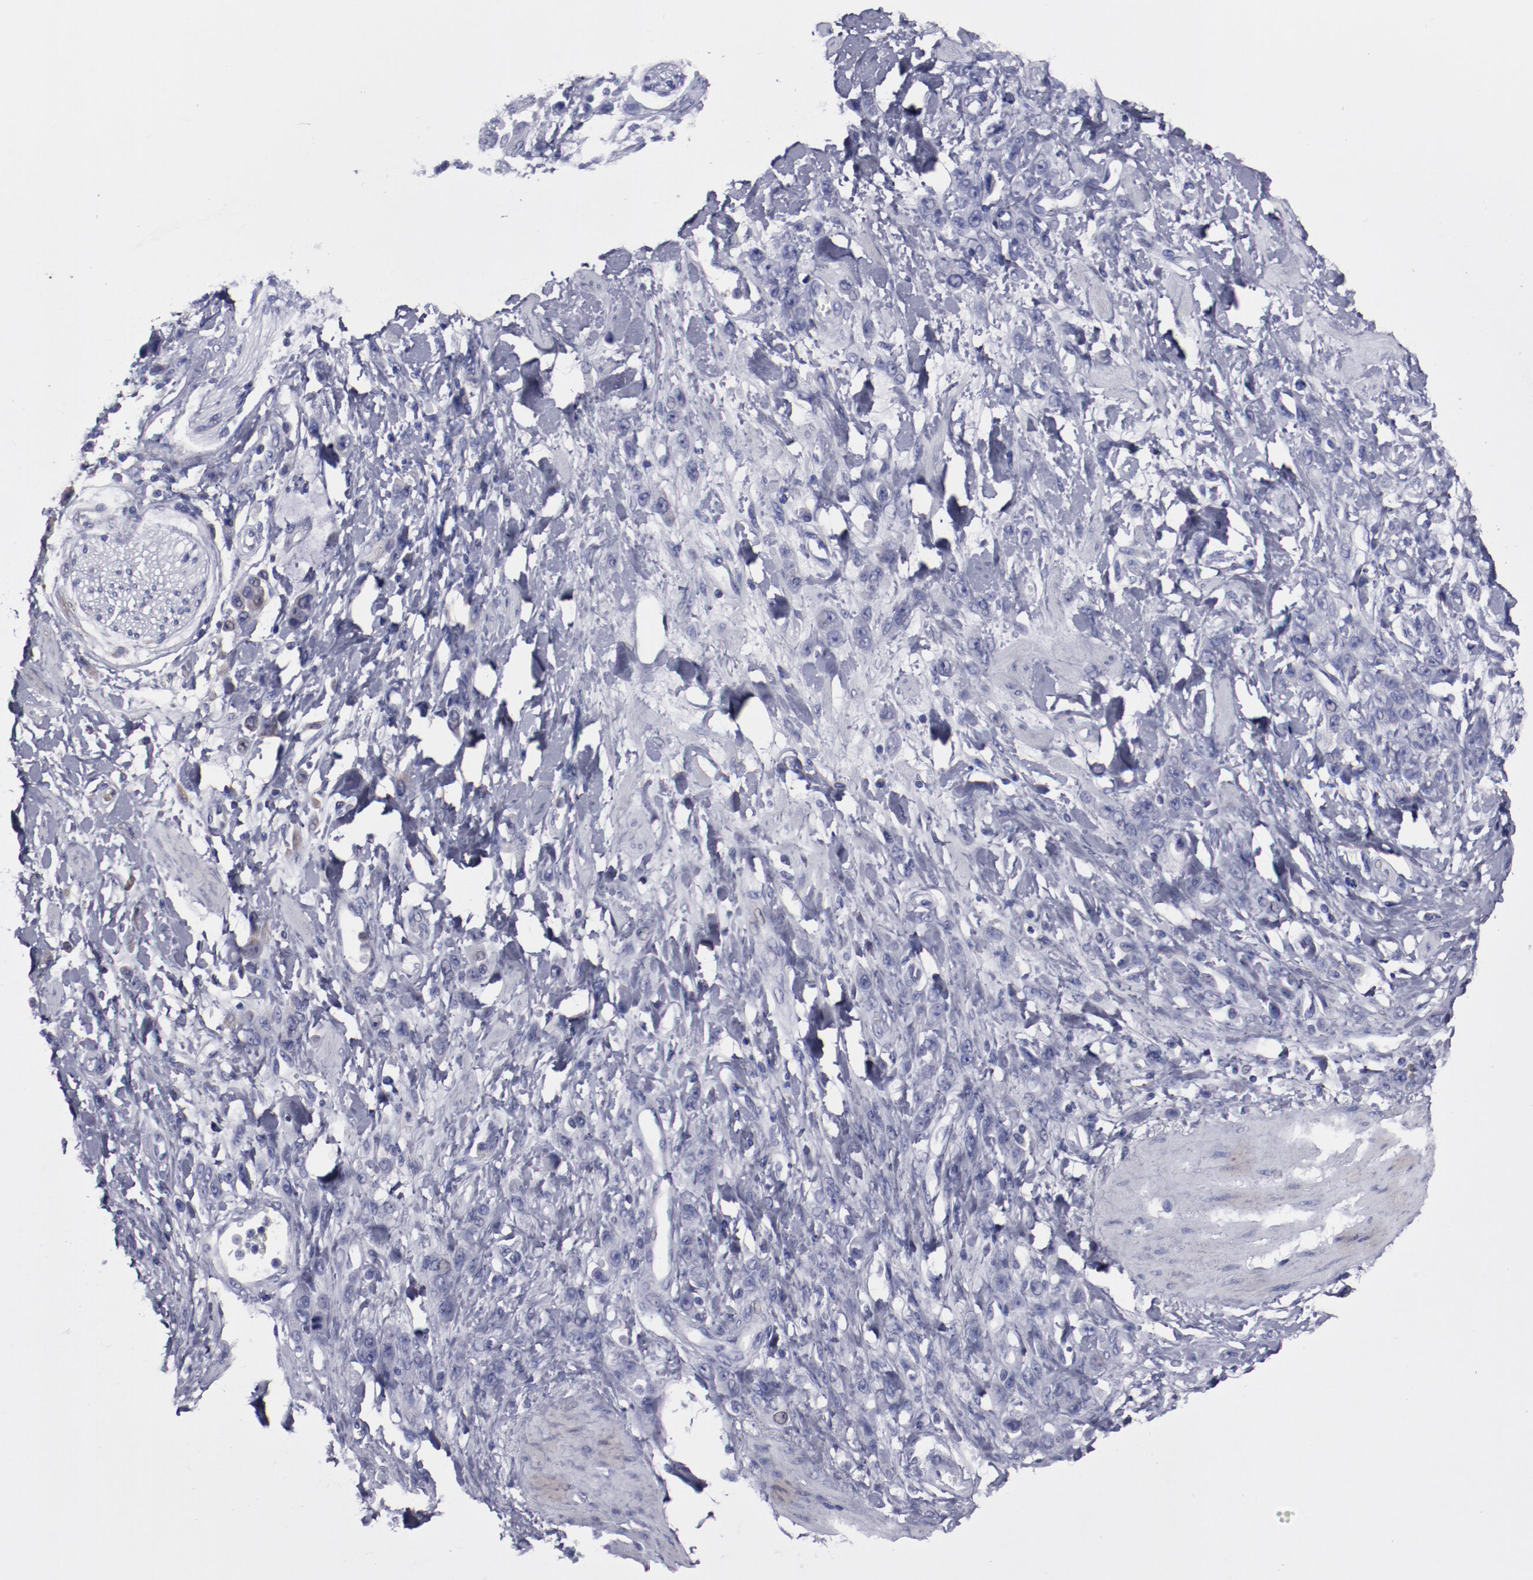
{"staining": {"intensity": "weak", "quantity": "25%-75%", "location": "cytoplasmic/membranous"}, "tissue": "stomach cancer", "cell_type": "Tumor cells", "image_type": "cancer", "snomed": [{"axis": "morphology", "description": "Normal tissue, NOS"}, {"axis": "morphology", "description": "Adenocarcinoma, NOS"}, {"axis": "topography", "description": "Stomach"}], "caption": "A photomicrograph of stomach adenocarcinoma stained for a protein reveals weak cytoplasmic/membranous brown staining in tumor cells.", "gene": "RPS4Y1", "patient": {"sex": "male", "age": 82}}